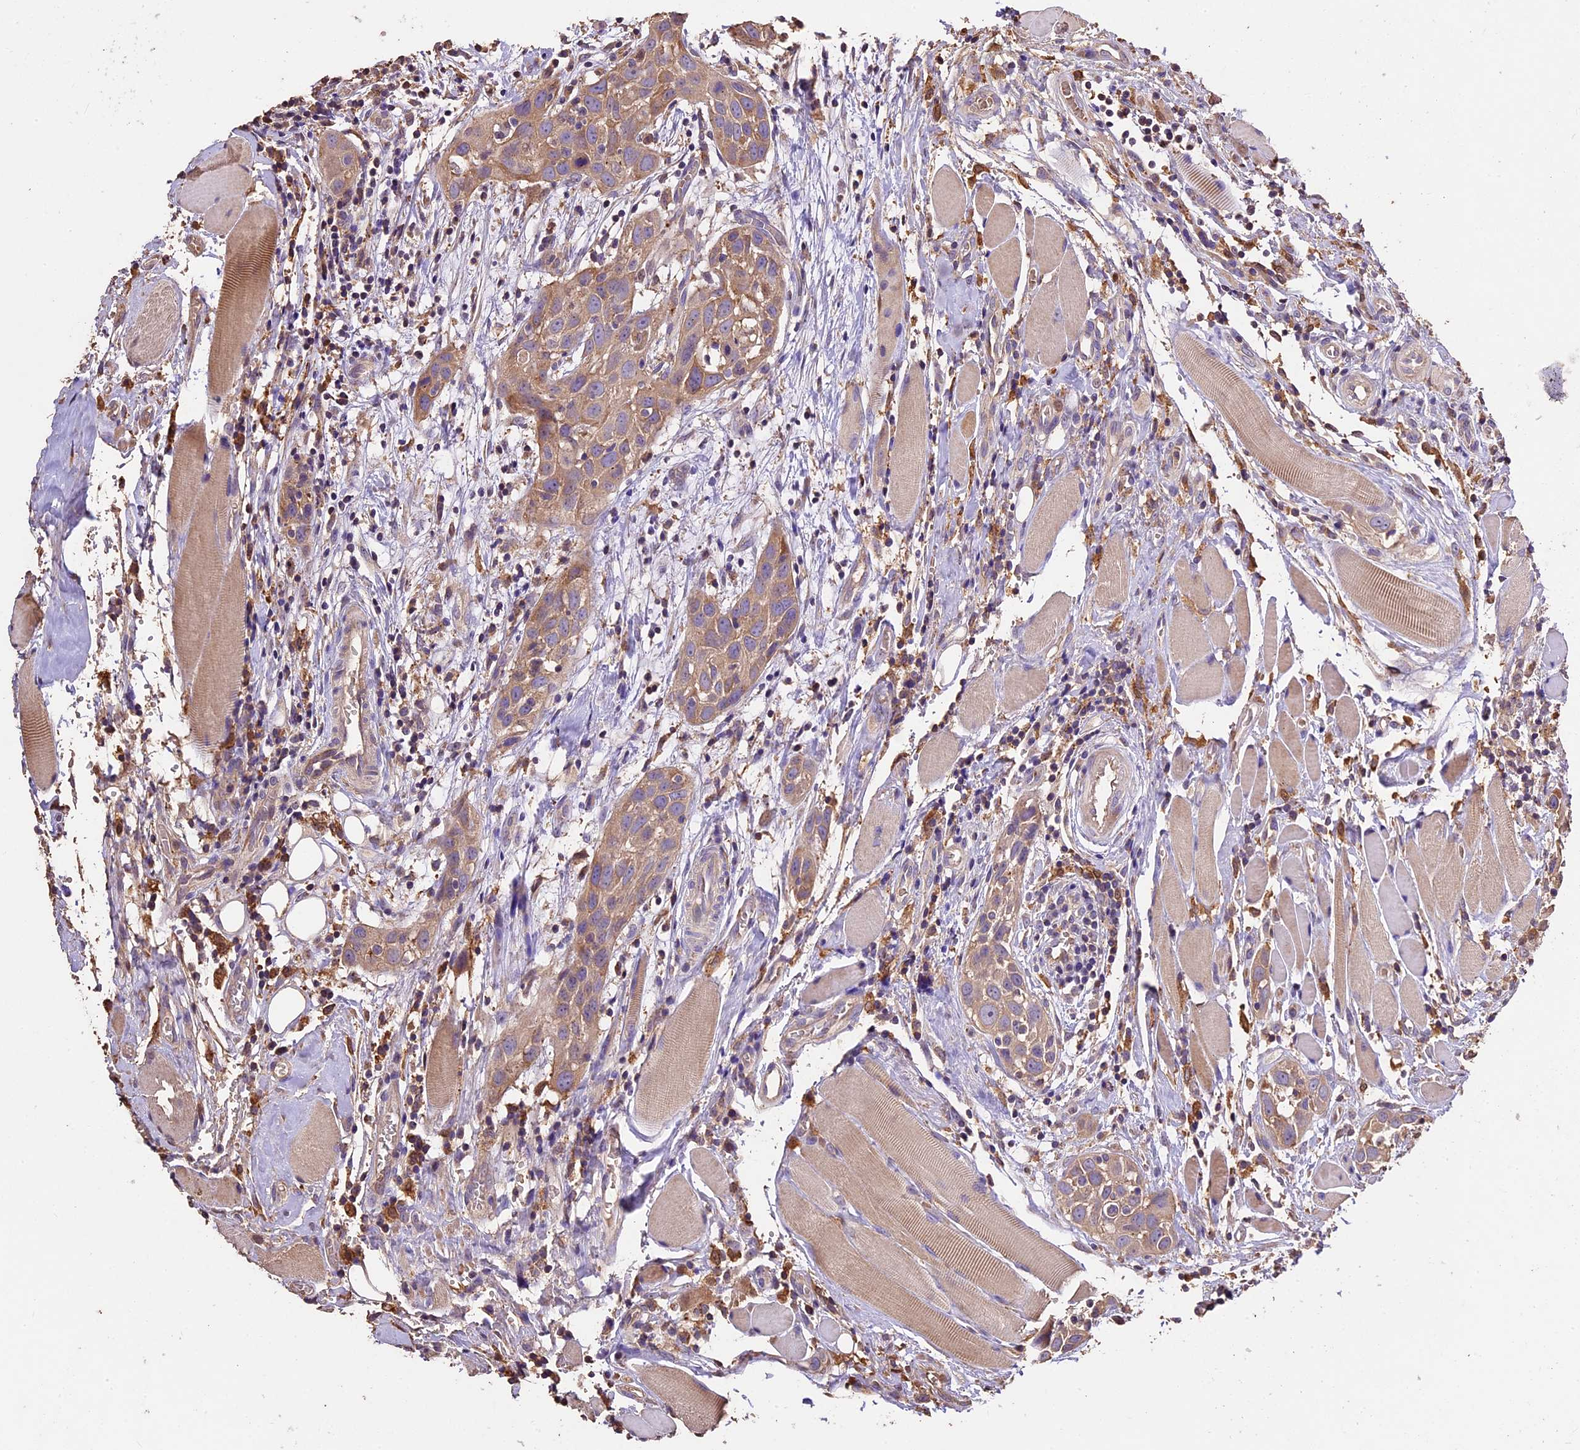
{"staining": {"intensity": "moderate", "quantity": ">75%", "location": "cytoplasmic/membranous"}, "tissue": "head and neck cancer", "cell_type": "Tumor cells", "image_type": "cancer", "snomed": [{"axis": "morphology", "description": "Squamous cell carcinoma, NOS"}, {"axis": "topography", "description": "Oral tissue"}, {"axis": "topography", "description": "Head-Neck"}], "caption": "Tumor cells display moderate cytoplasmic/membranous expression in about >75% of cells in squamous cell carcinoma (head and neck).", "gene": "CRLF1", "patient": {"sex": "female", "age": 50}}